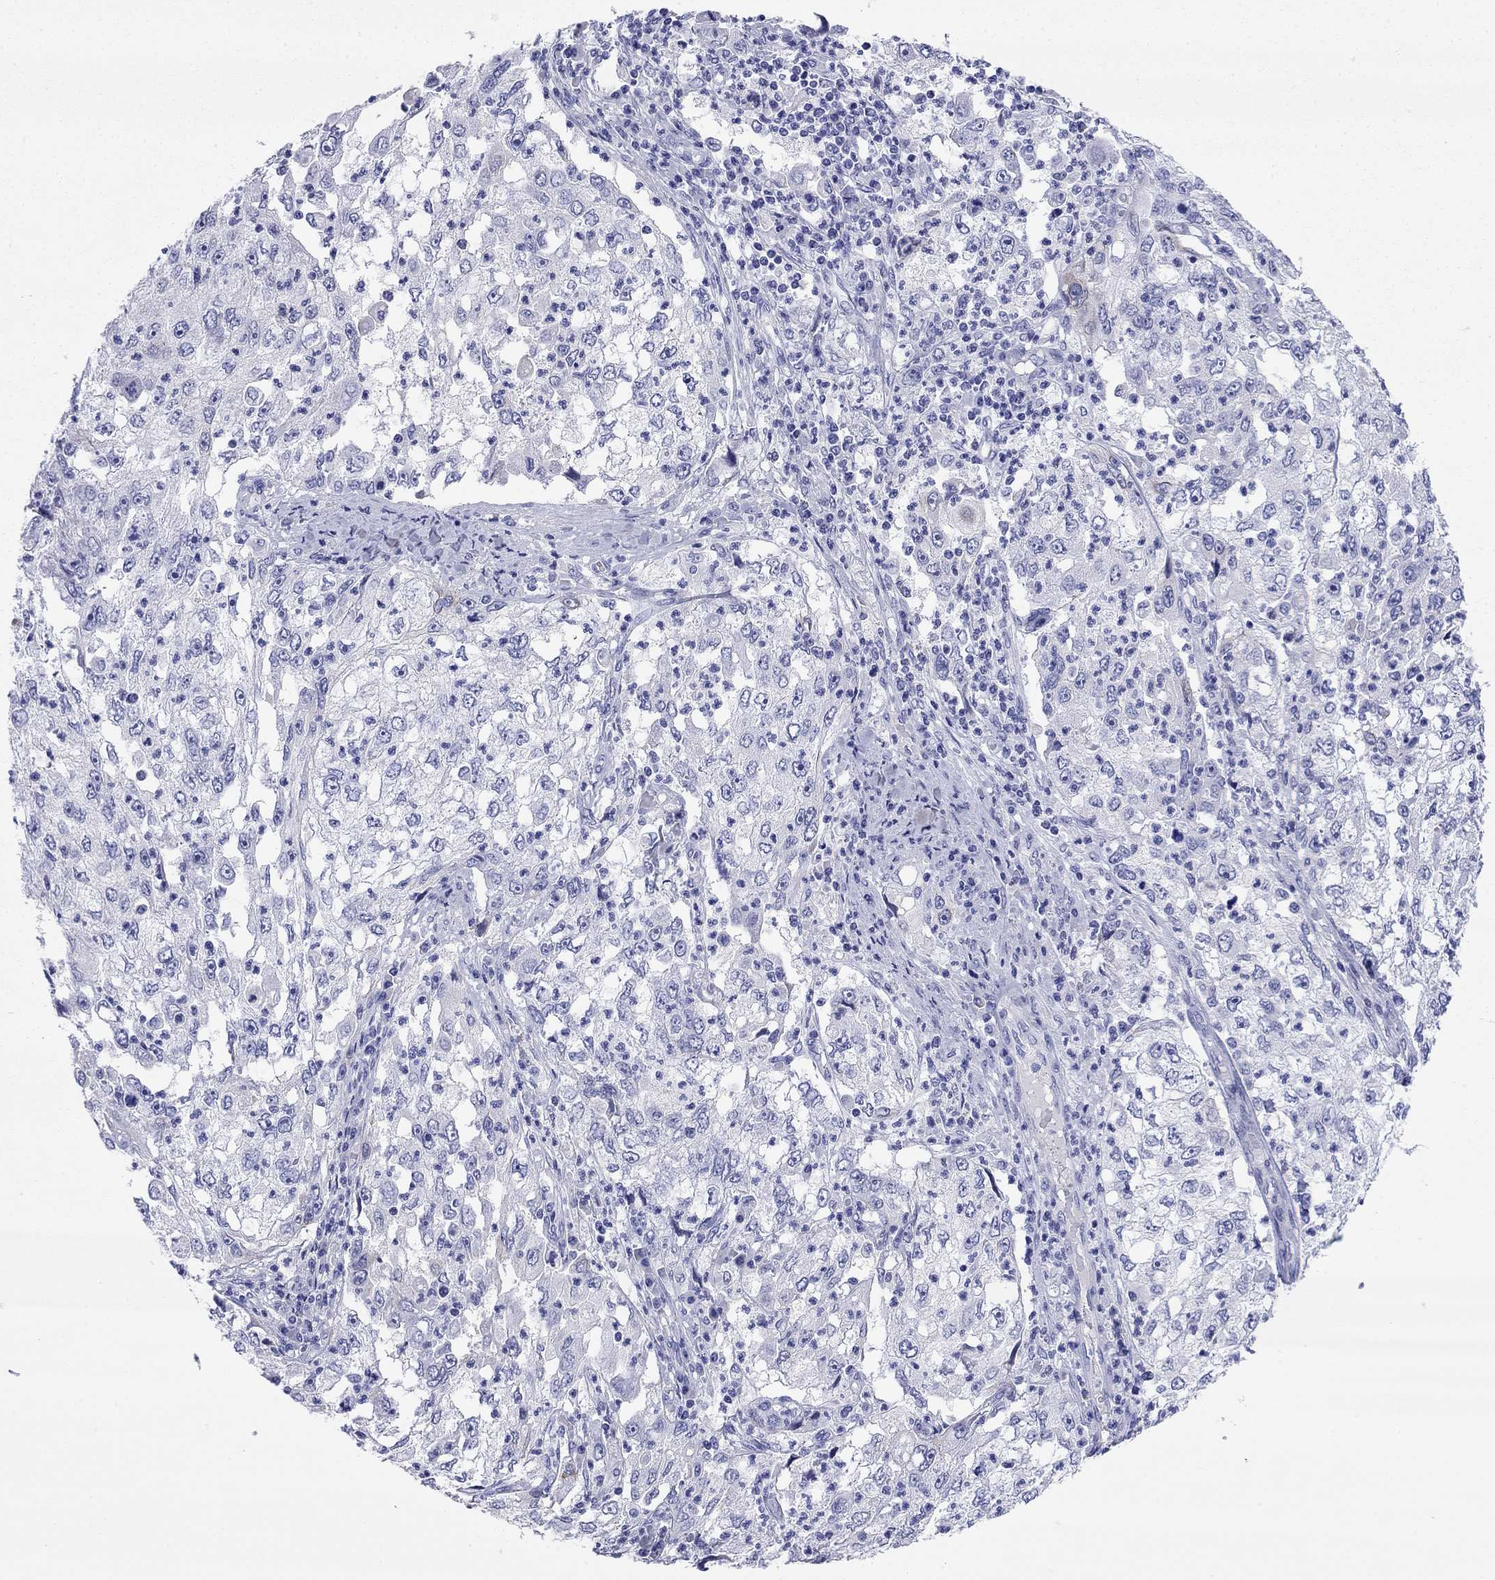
{"staining": {"intensity": "negative", "quantity": "none", "location": "none"}, "tissue": "cervical cancer", "cell_type": "Tumor cells", "image_type": "cancer", "snomed": [{"axis": "morphology", "description": "Squamous cell carcinoma, NOS"}, {"axis": "topography", "description": "Cervix"}], "caption": "A histopathology image of cervical cancer (squamous cell carcinoma) stained for a protein displays no brown staining in tumor cells.", "gene": "CMYA5", "patient": {"sex": "female", "age": 36}}